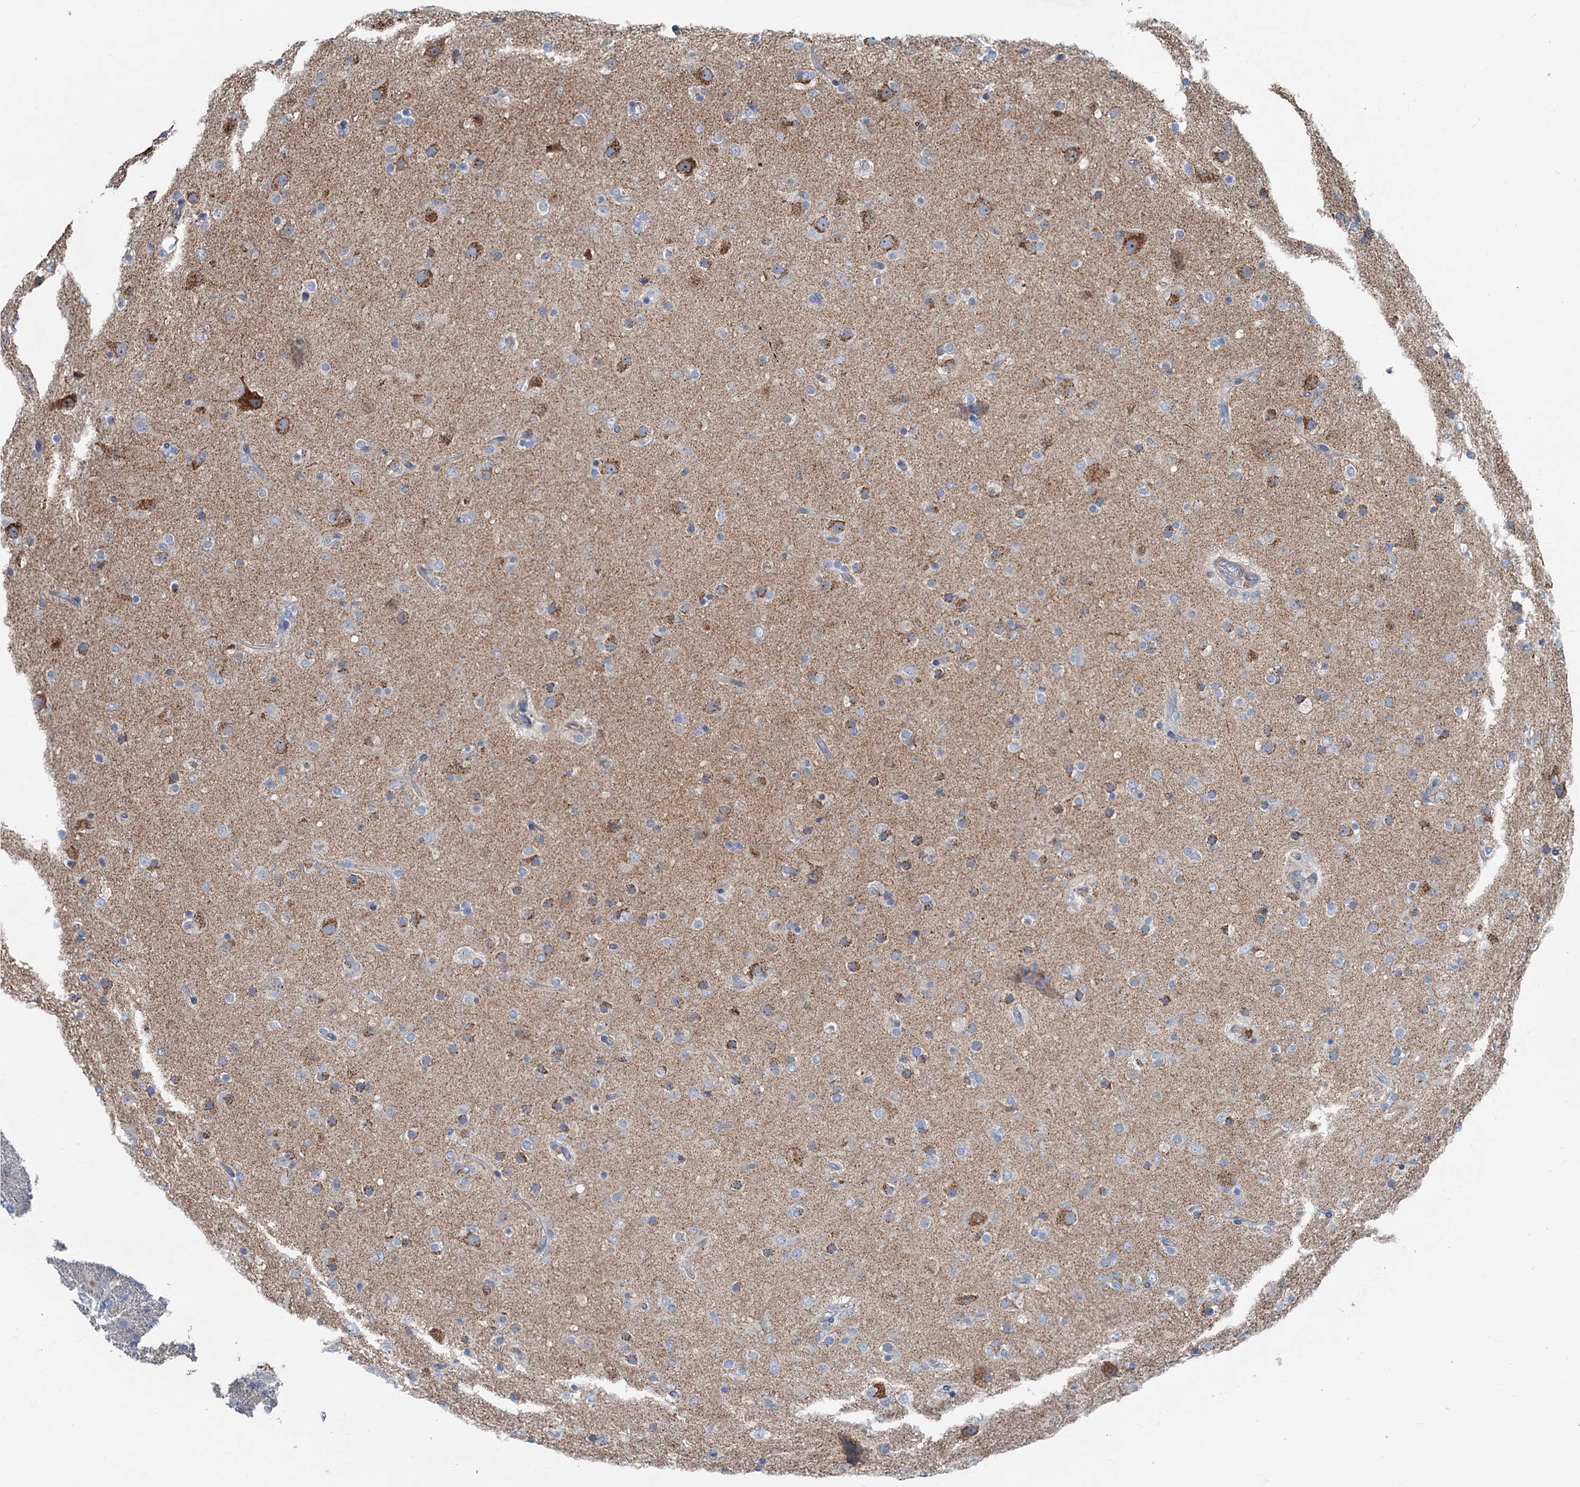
{"staining": {"intensity": "moderate", "quantity": "<25%", "location": "cytoplasmic/membranous"}, "tissue": "glioma", "cell_type": "Tumor cells", "image_type": "cancer", "snomed": [{"axis": "morphology", "description": "Glioma, malignant, Low grade"}, {"axis": "topography", "description": "Brain"}], "caption": "Human glioma stained with a protein marker exhibits moderate staining in tumor cells.", "gene": "ANKRD26", "patient": {"sex": "male", "age": 65}}